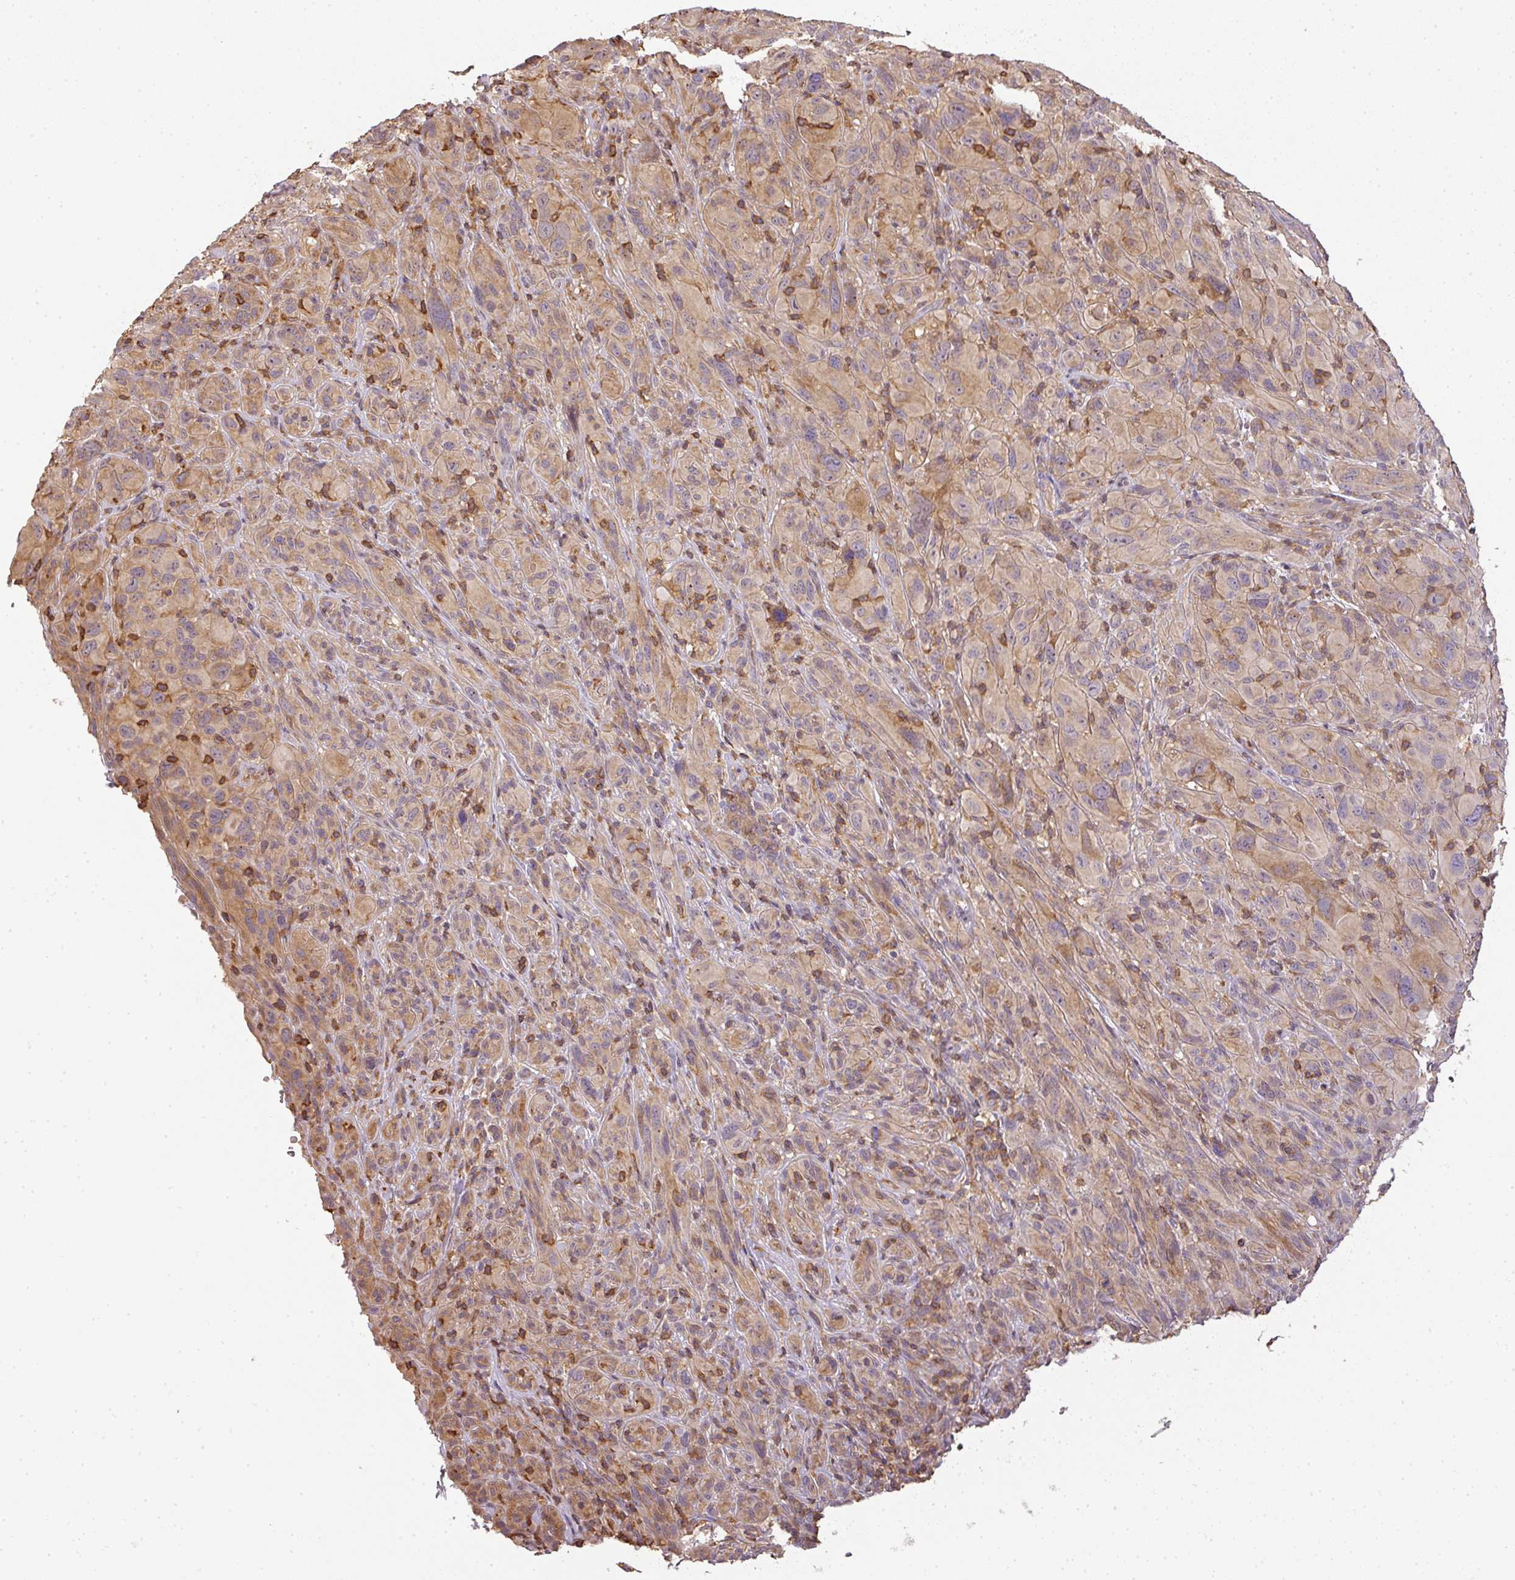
{"staining": {"intensity": "moderate", "quantity": ">75%", "location": "cytoplasmic/membranous"}, "tissue": "melanoma", "cell_type": "Tumor cells", "image_type": "cancer", "snomed": [{"axis": "morphology", "description": "Malignant melanoma, NOS"}, {"axis": "topography", "description": "Skin of head"}], "caption": "Human melanoma stained with a brown dye displays moderate cytoplasmic/membranous positive staining in approximately >75% of tumor cells.", "gene": "TCL1B", "patient": {"sex": "male", "age": 96}}